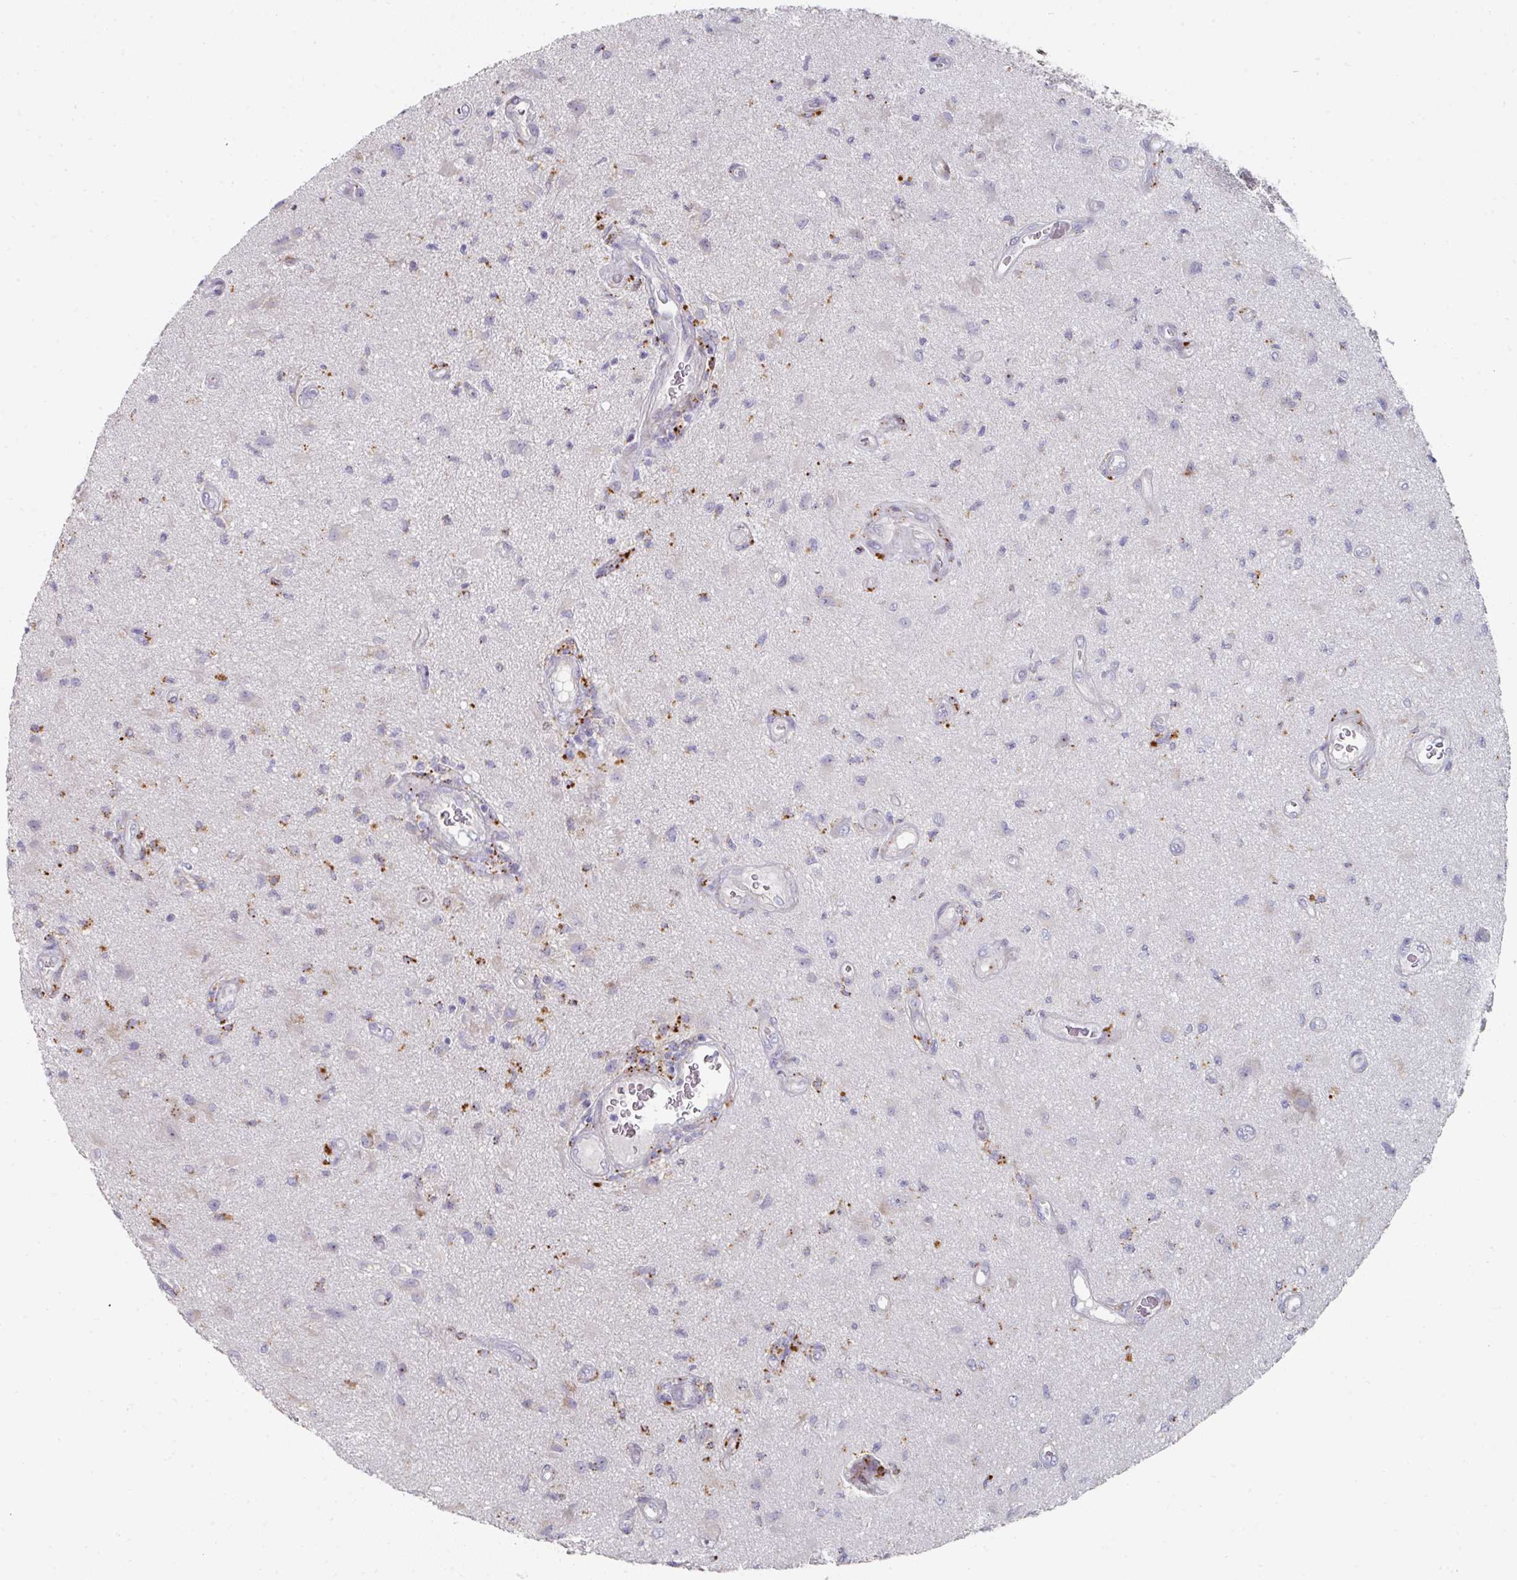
{"staining": {"intensity": "negative", "quantity": "none", "location": "none"}, "tissue": "glioma", "cell_type": "Tumor cells", "image_type": "cancer", "snomed": [{"axis": "morphology", "description": "Glioma, malignant, High grade"}, {"axis": "topography", "description": "Brain"}], "caption": "Tumor cells show no significant protein expression in glioma.", "gene": "NT5C1A", "patient": {"sex": "male", "age": 67}}